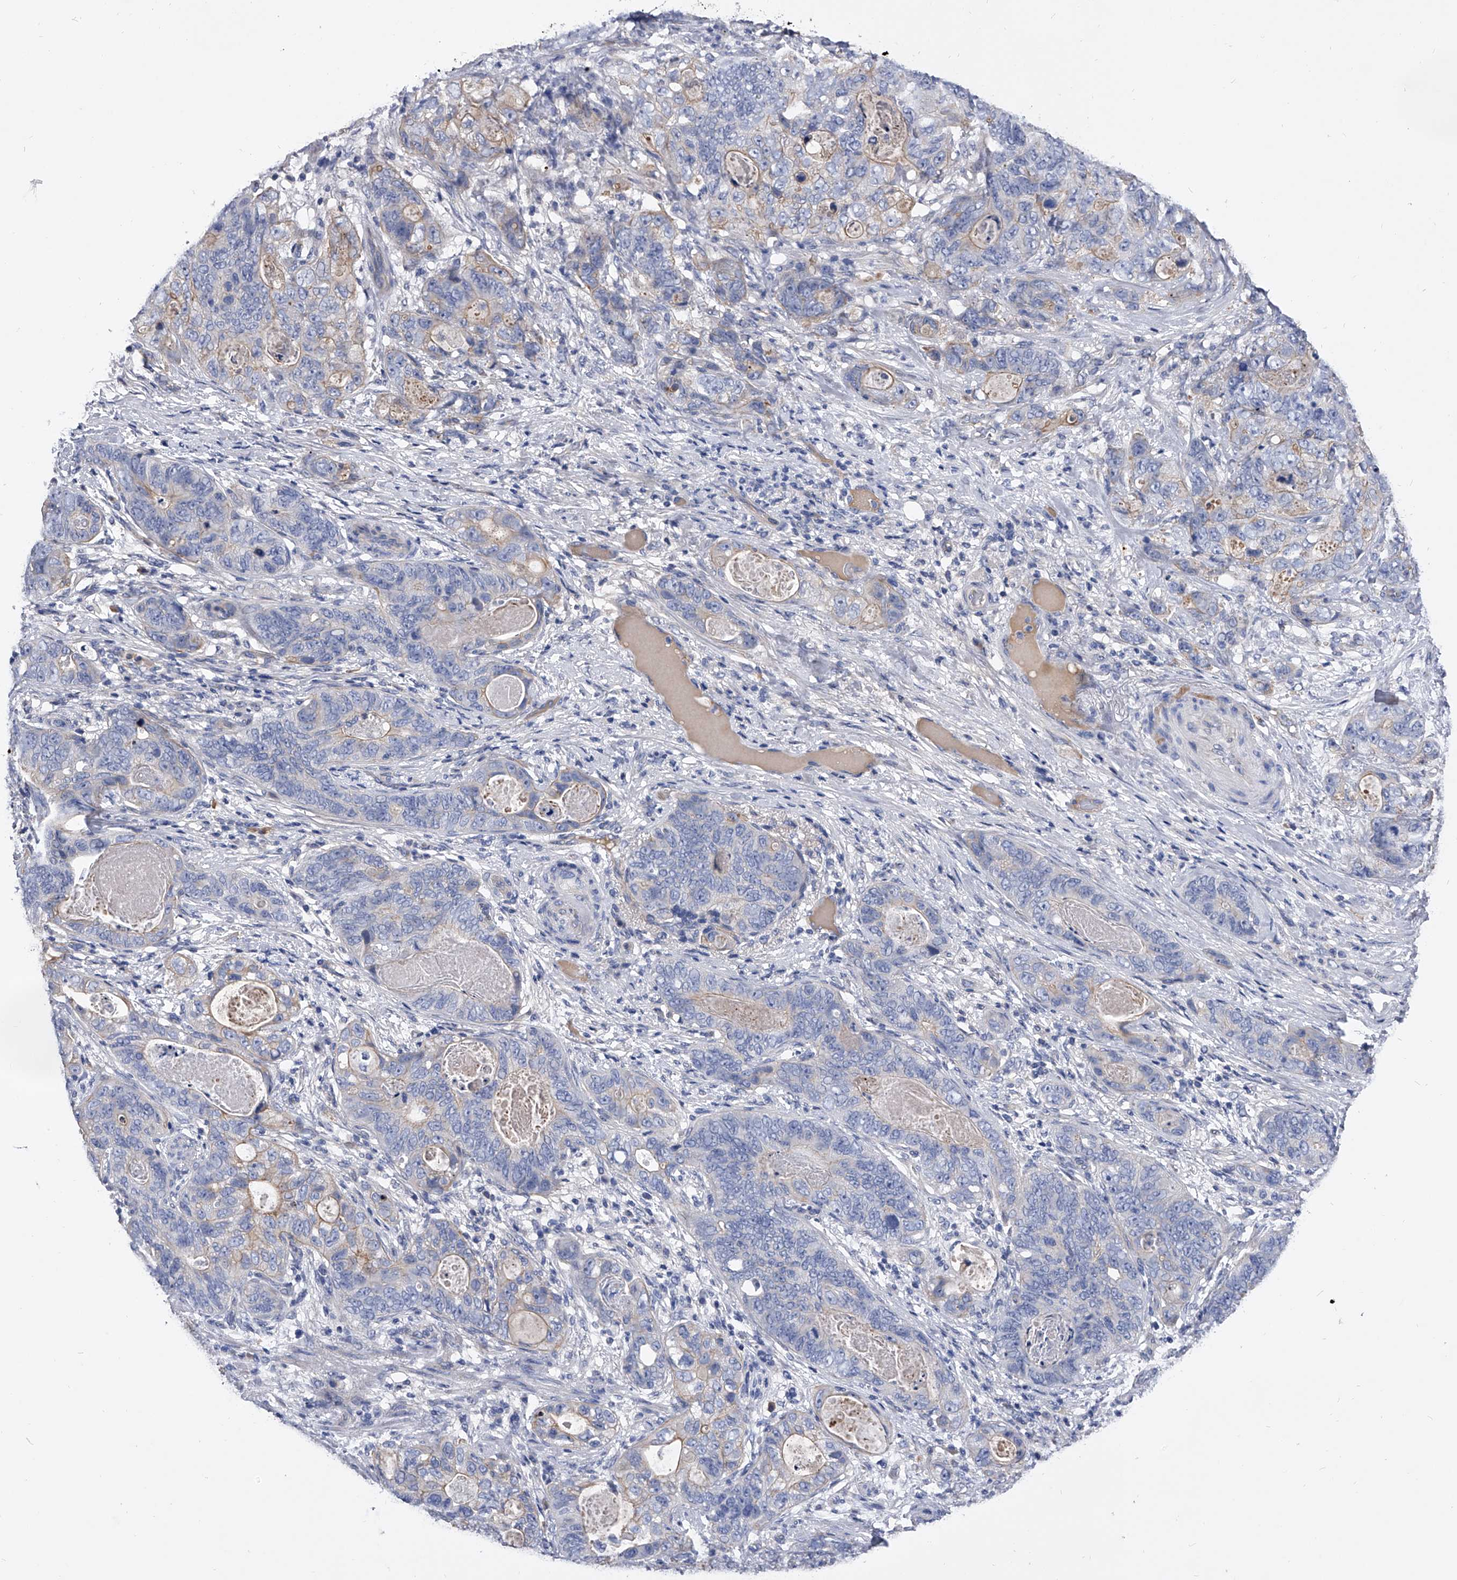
{"staining": {"intensity": "negative", "quantity": "none", "location": "none"}, "tissue": "stomach cancer", "cell_type": "Tumor cells", "image_type": "cancer", "snomed": [{"axis": "morphology", "description": "Normal tissue, NOS"}, {"axis": "morphology", "description": "Adenocarcinoma, NOS"}, {"axis": "topography", "description": "Stomach"}], "caption": "The image shows no staining of tumor cells in stomach adenocarcinoma. Brightfield microscopy of IHC stained with DAB (3,3'-diaminobenzidine) (brown) and hematoxylin (blue), captured at high magnification.", "gene": "EFCAB7", "patient": {"sex": "female", "age": 89}}